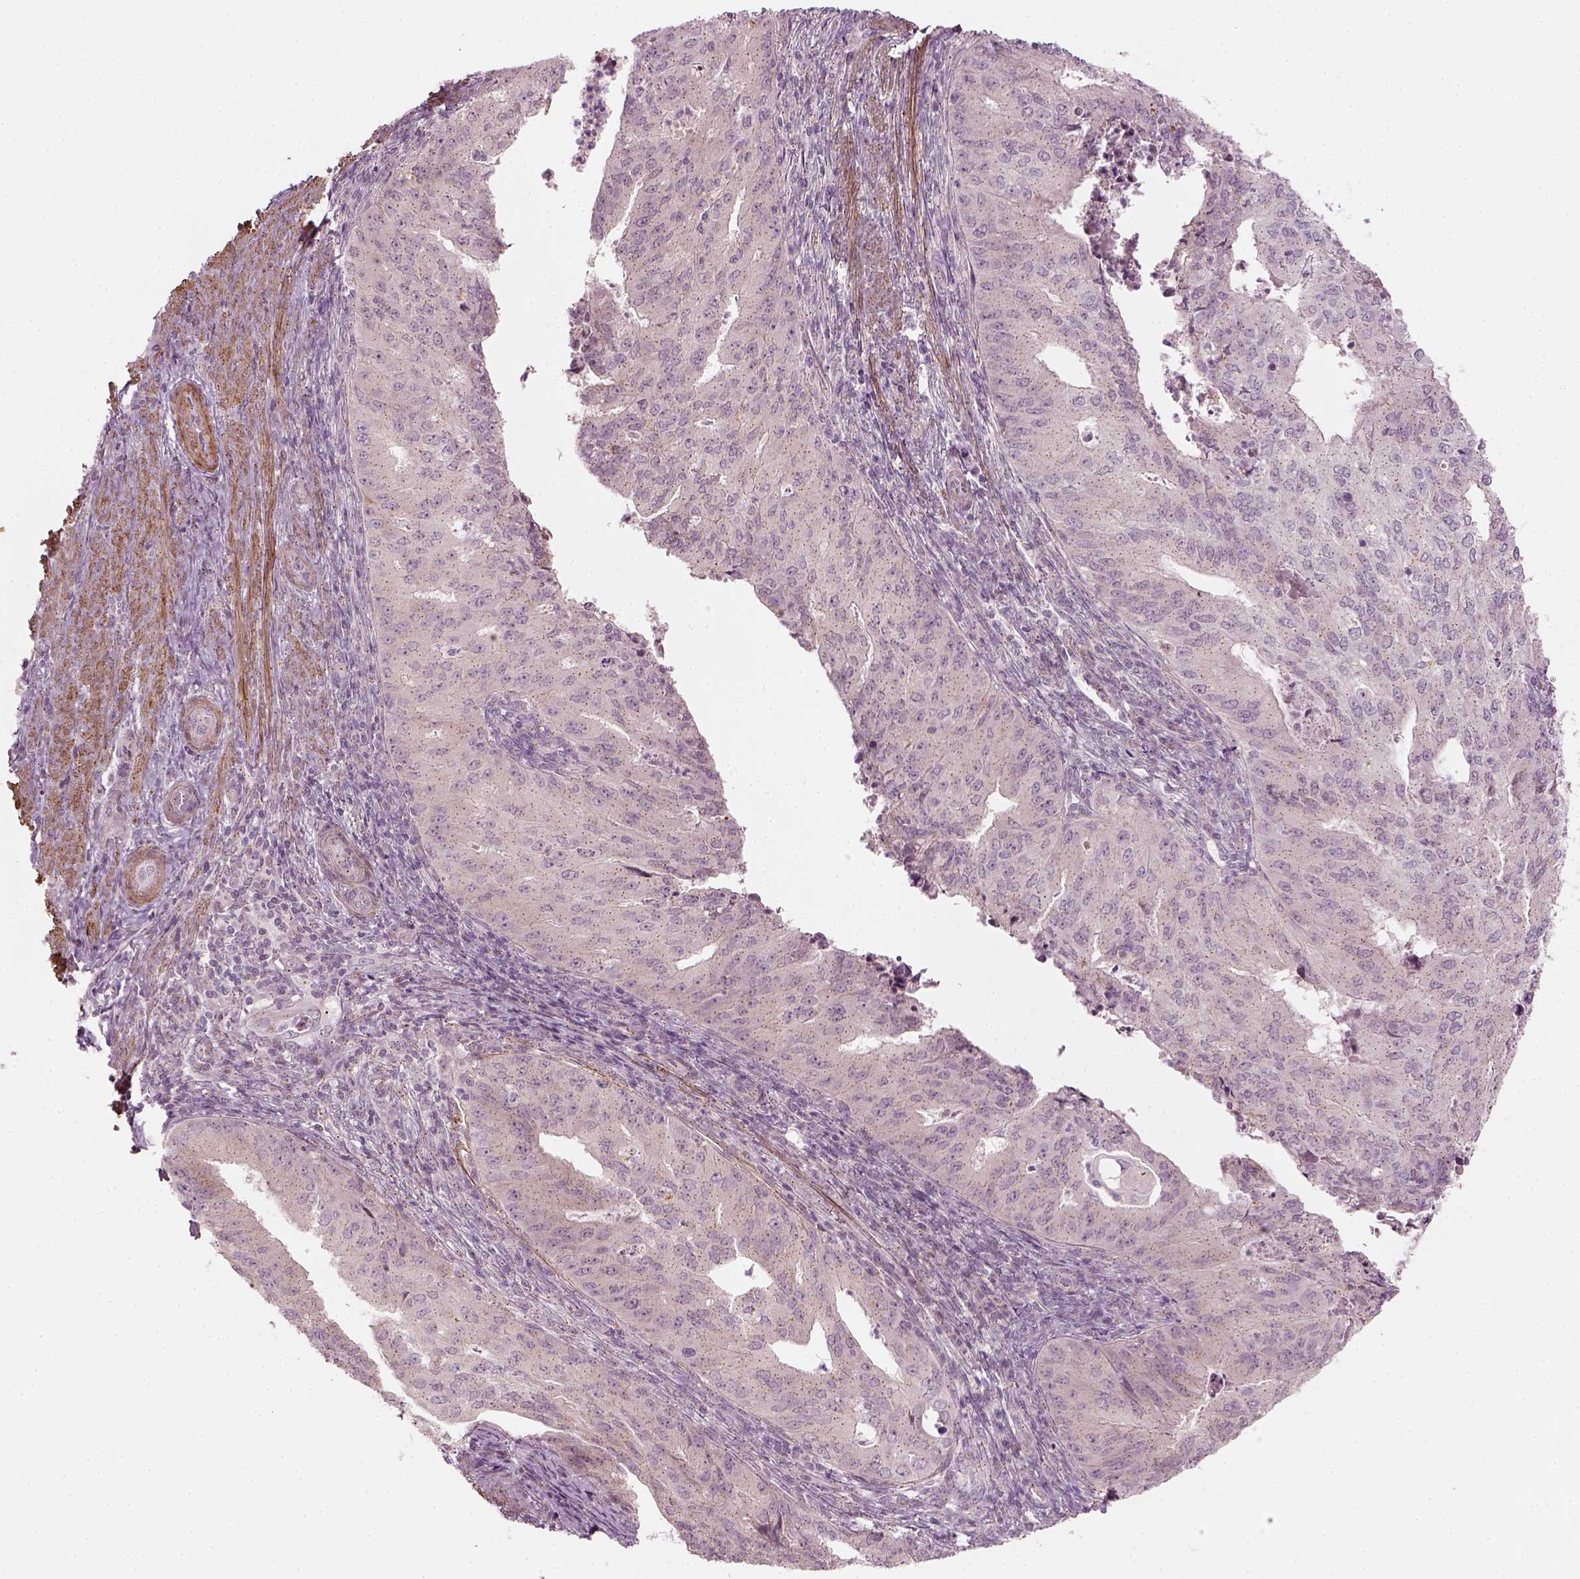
{"staining": {"intensity": "negative", "quantity": "none", "location": "none"}, "tissue": "endometrial cancer", "cell_type": "Tumor cells", "image_type": "cancer", "snomed": [{"axis": "morphology", "description": "Adenocarcinoma, NOS"}, {"axis": "topography", "description": "Endometrium"}], "caption": "A high-resolution photomicrograph shows IHC staining of endometrial cancer, which demonstrates no significant expression in tumor cells.", "gene": "MLIP", "patient": {"sex": "female", "age": 50}}